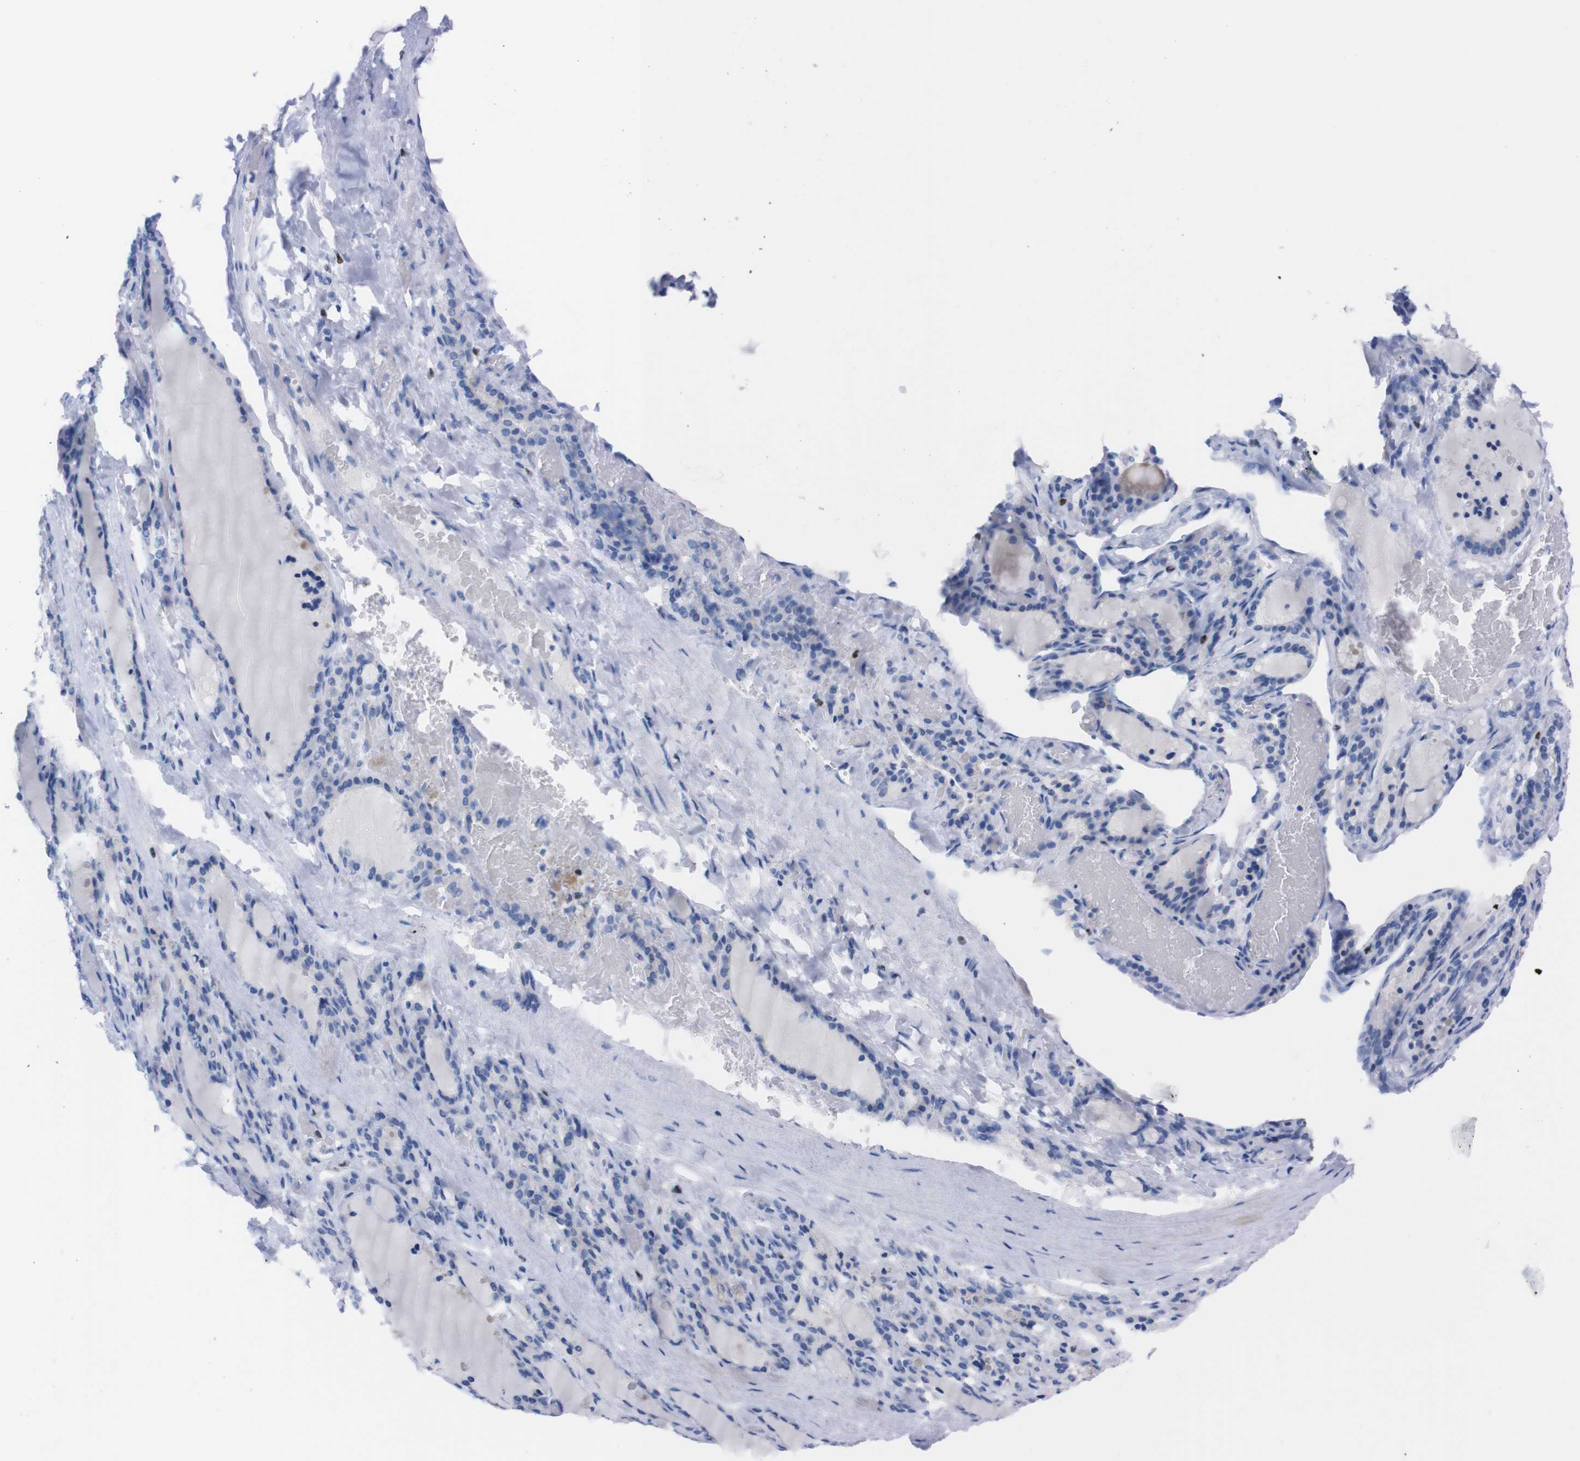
{"staining": {"intensity": "negative", "quantity": "none", "location": "none"}, "tissue": "thyroid gland", "cell_type": "Glandular cells", "image_type": "normal", "snomed": [{"axis": "morphology", "description": "Normal tissue, NOS"}, {"axis": "topography", "description": "Thyroid gland"}], "caption": "This image is of normal thyroid gland stained with IHC to label a protein in brown with the nuclei are counter-stained blue. There is no positivity in glandular cells.", "gene": "P2RY12", "patient": {"sex": "female", "age": 28}}